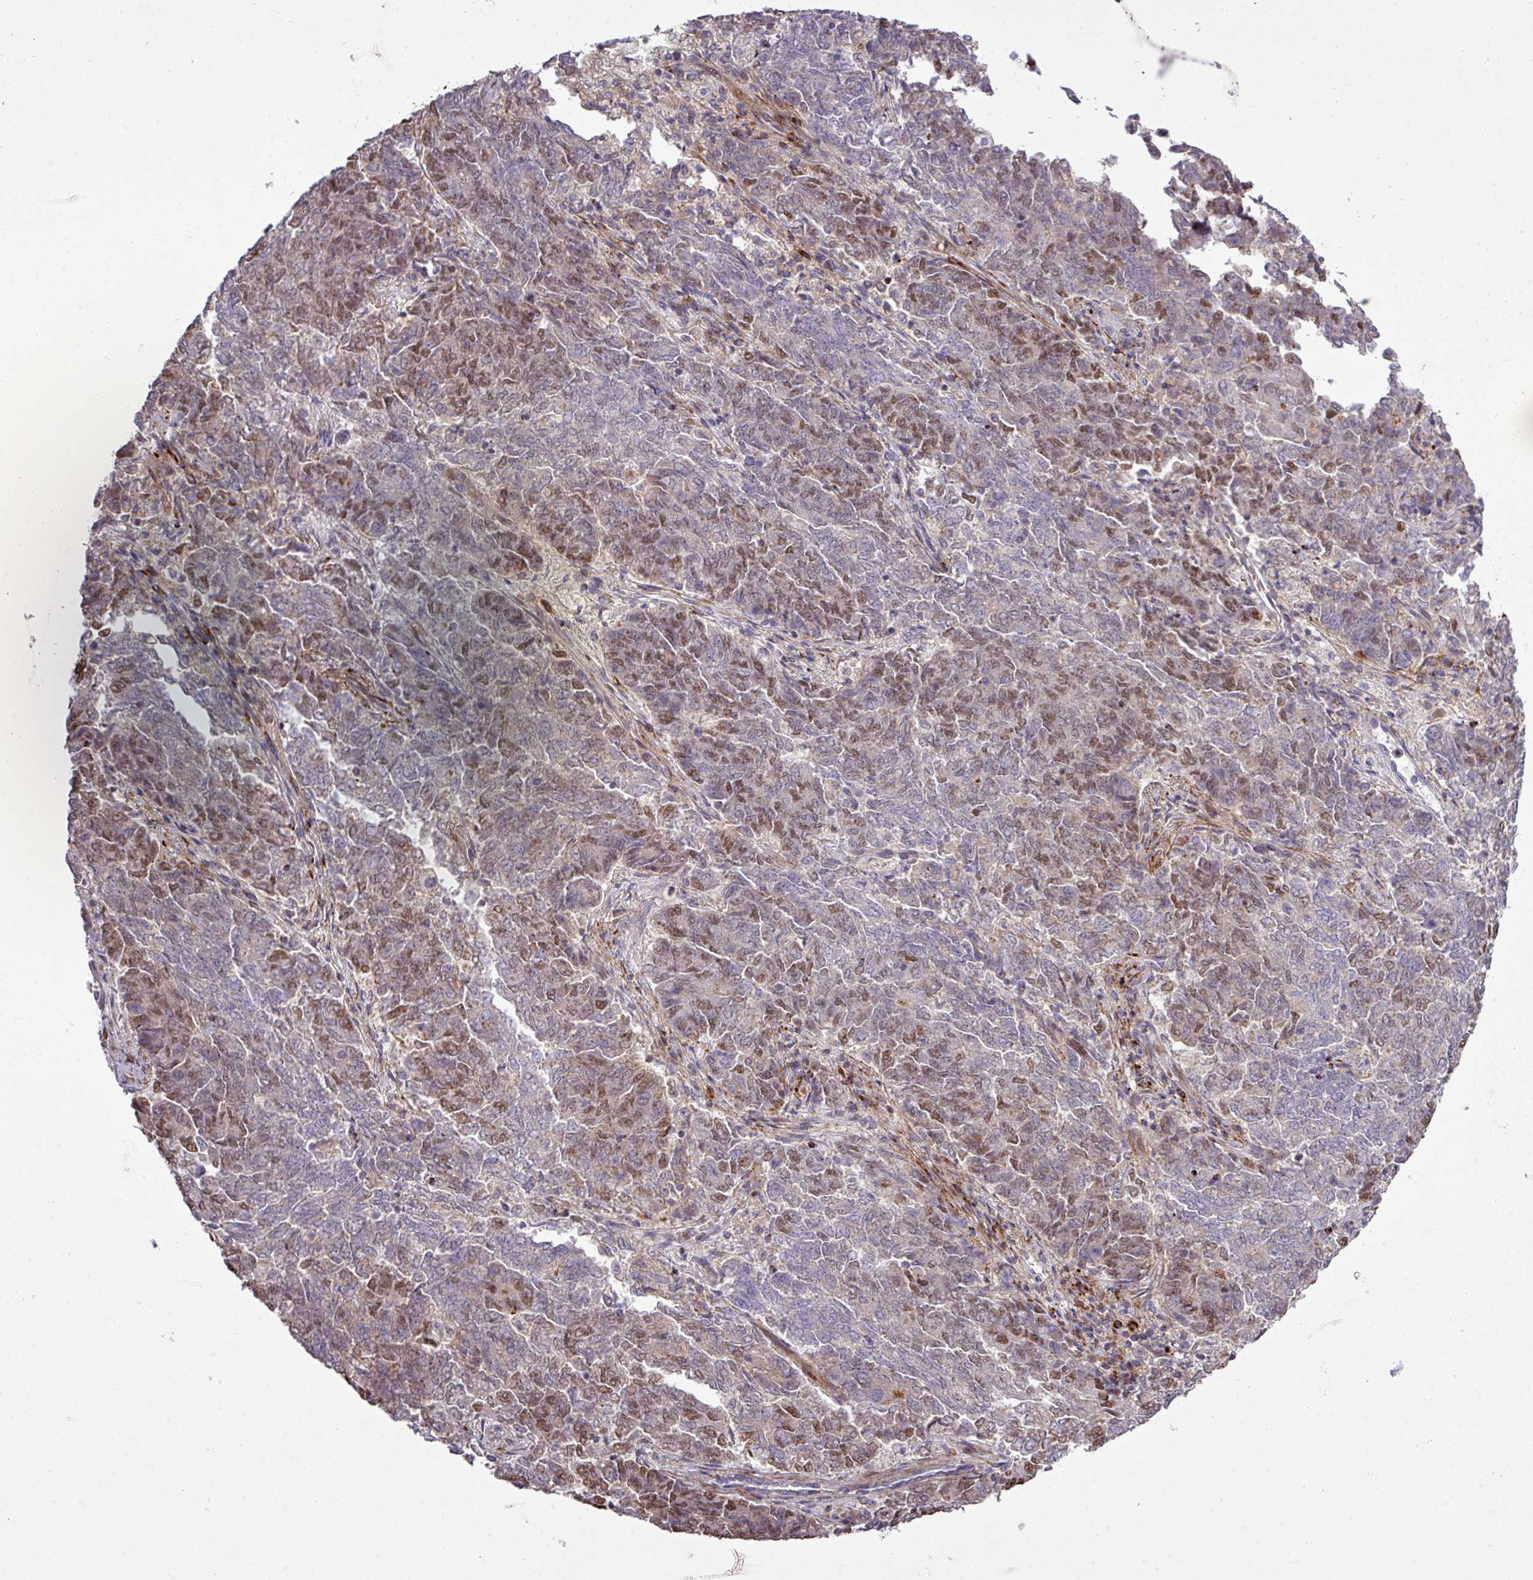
{"staining": {"intensity": "moderate", "quantity": "<25%", "location": "nuclear"}, "tissue": "endometrial cancer", "cell_type": "Tumor cells", "image_type": "cancer", "snomed": [{"axis": "morphology", "description": "Adenocarcinoma, NOS"}, {"axis": "topography", "description": "Endometrium"}], "caption": "A histopathology image of endometrial cancer stained for a protein demonstrates moderate nuclear brown staining in tumor cells. The staining was performed using DAB (3,3'-diaminobenzidine) to visualize the protein expression in brown, while the nuclei were stained in blue with hematoxylin (Magnification: 20x).", "gene": "TPRA1", "patient": {"sex": "female", "age": 80}}